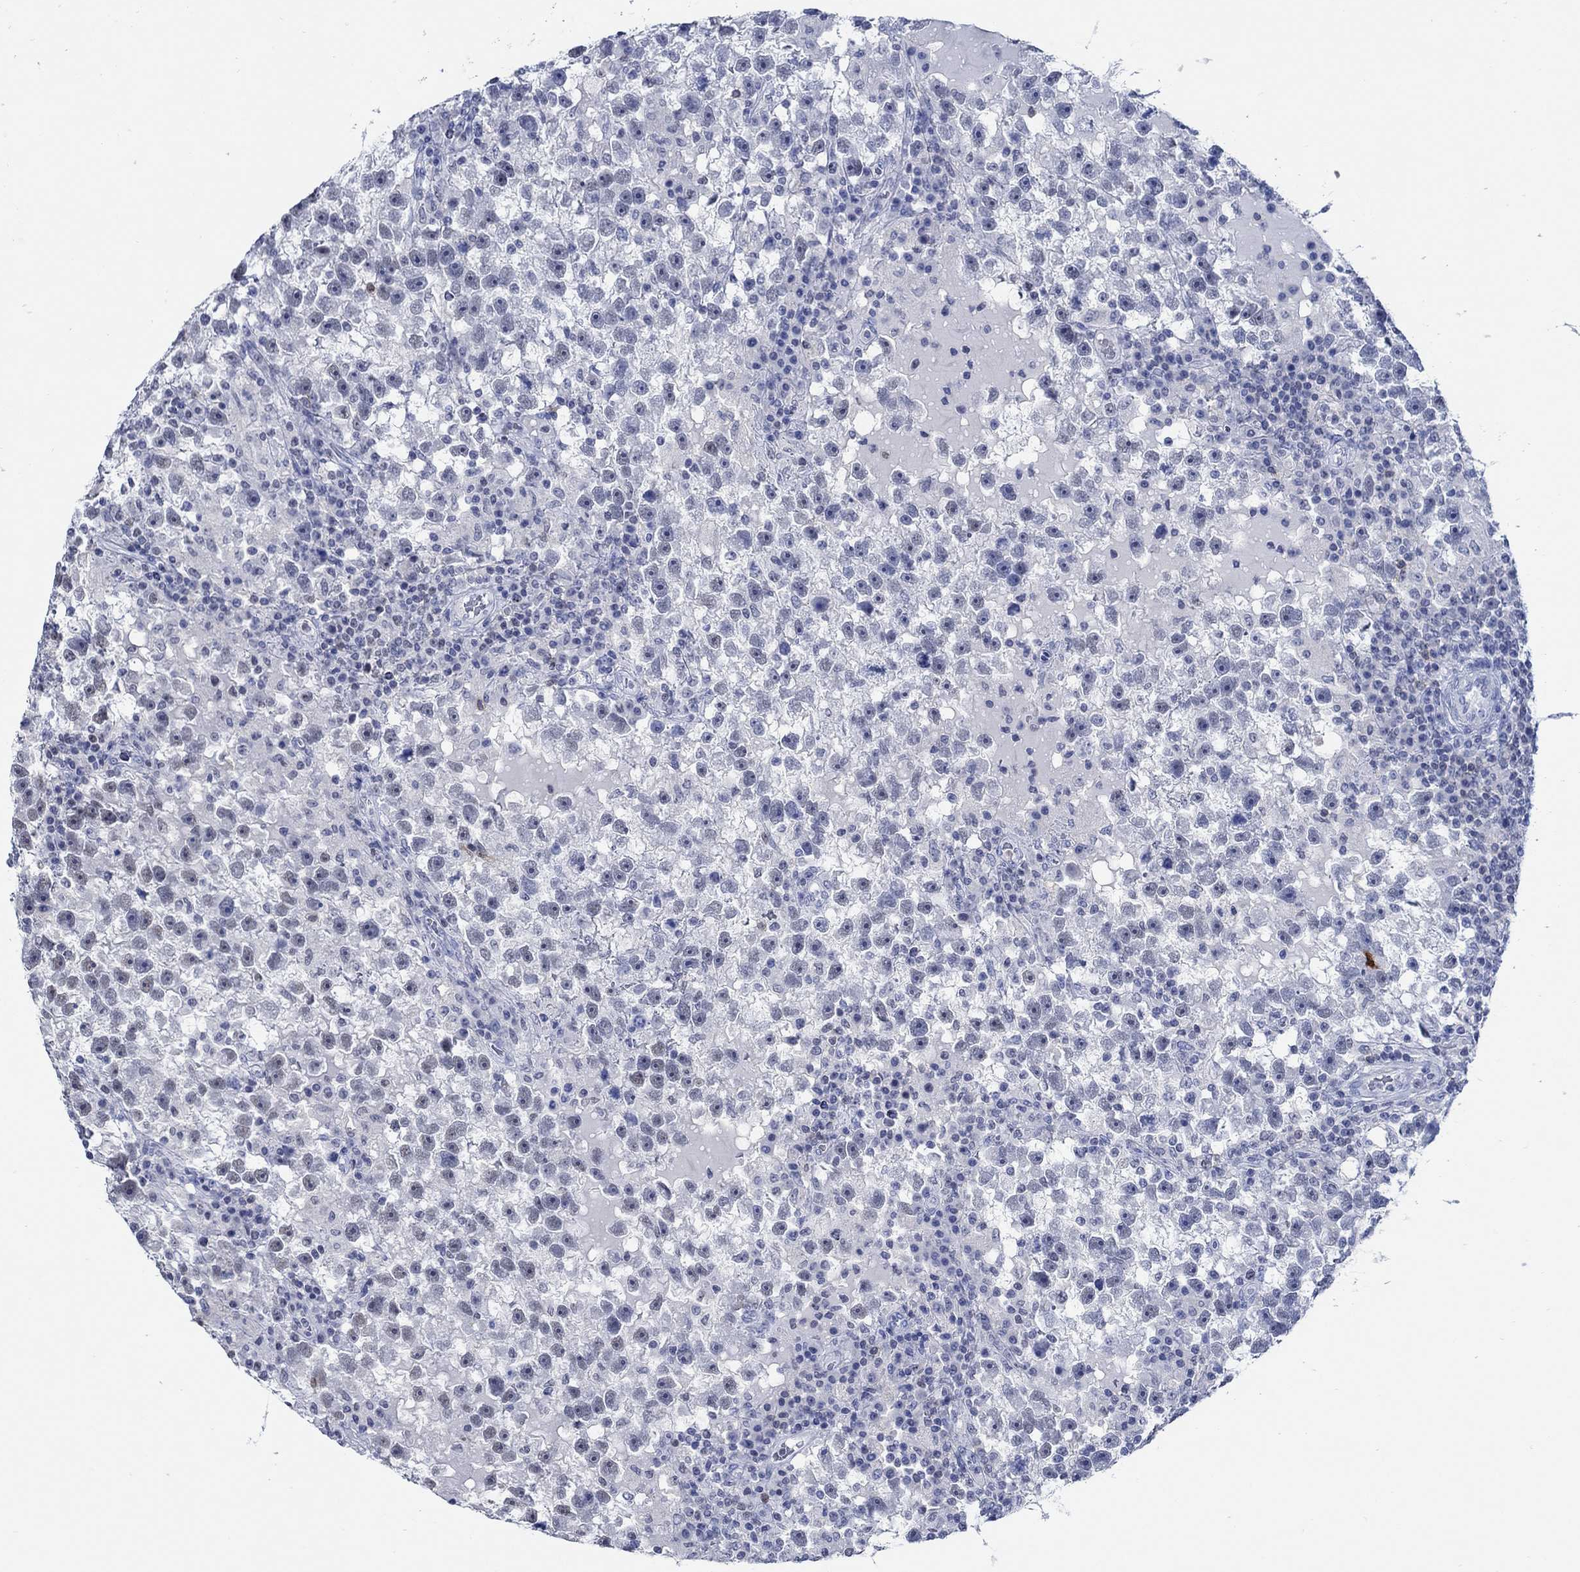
{"staining": {"intensity": "negative", "quantity": "none", "location": "none"}, "tissue": "testis cancer", "cell_type": "Tumor cells", "image_type": "cancer", "snomed": [{"axis": "morphology", "description": "Seminoma, NOS"}, {"axis": "topography", "description": "Testis"}], "caption": "High power microscopy histopathology image of an immunohistochemistry (IHC) micrograph of testis seminoma, revealing no significant positivity in tumor cells.", "gene": "PPP1R17", "patient": {"sex": "male", "age": 47}}